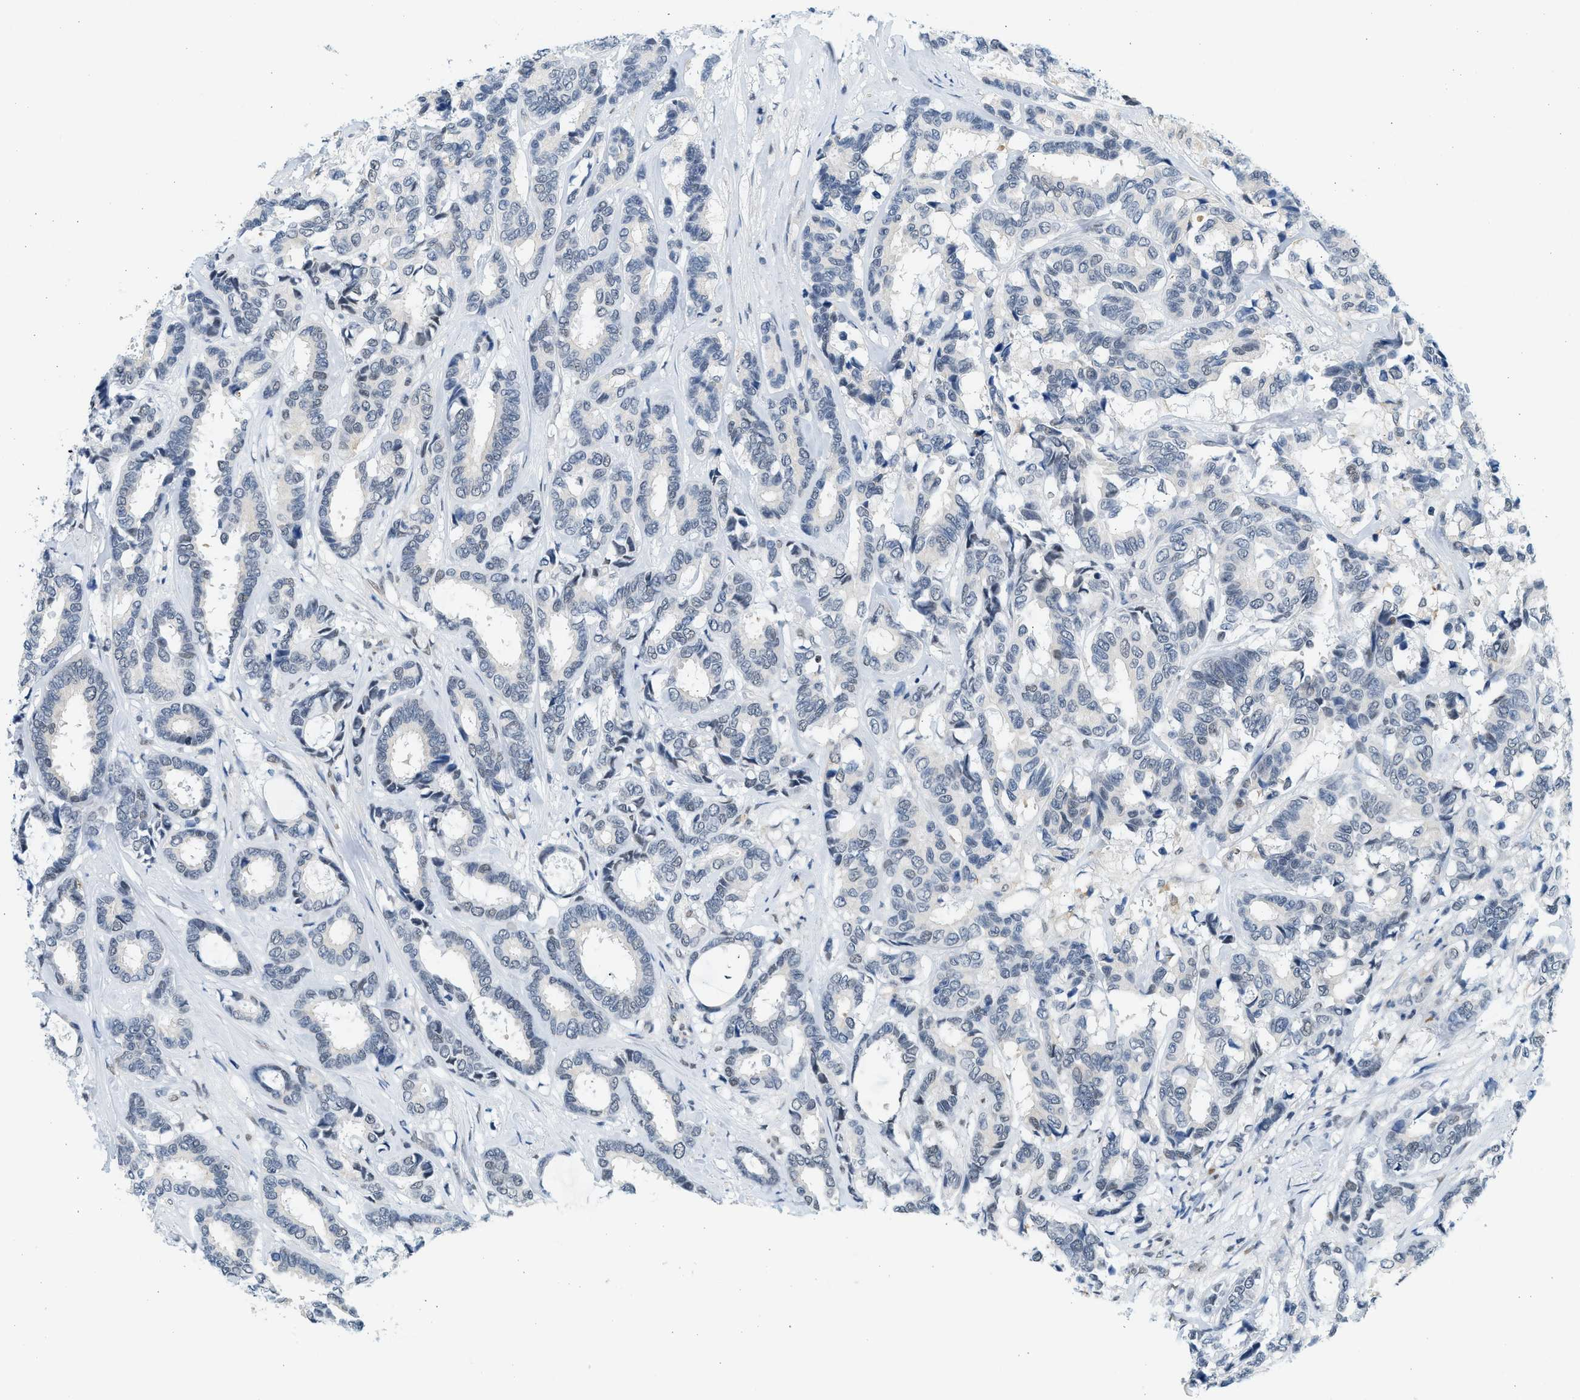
{"staining": {"intensity": "negative", "quantity": "none", "location": "none"}, "tissue": "breast cancer", "cell_type": "Tumor cells", "image_type": "cancer", "snomed": [{"axis": "morphology", "description": "Duct carcinoma"}, {"axis": "topography", "description": "Breast"}], "caption": "DAB immunohistochemical staining of human breast cancer exhibits no significant positivity in tumor cells. (Stains: DAB immunohistochemistry with hematoxylin counter stain, Microscopy: brightfield microscopy at high magnification).", "gene": "HIPK1", "patient": {"sex": "female", "age": 87}}